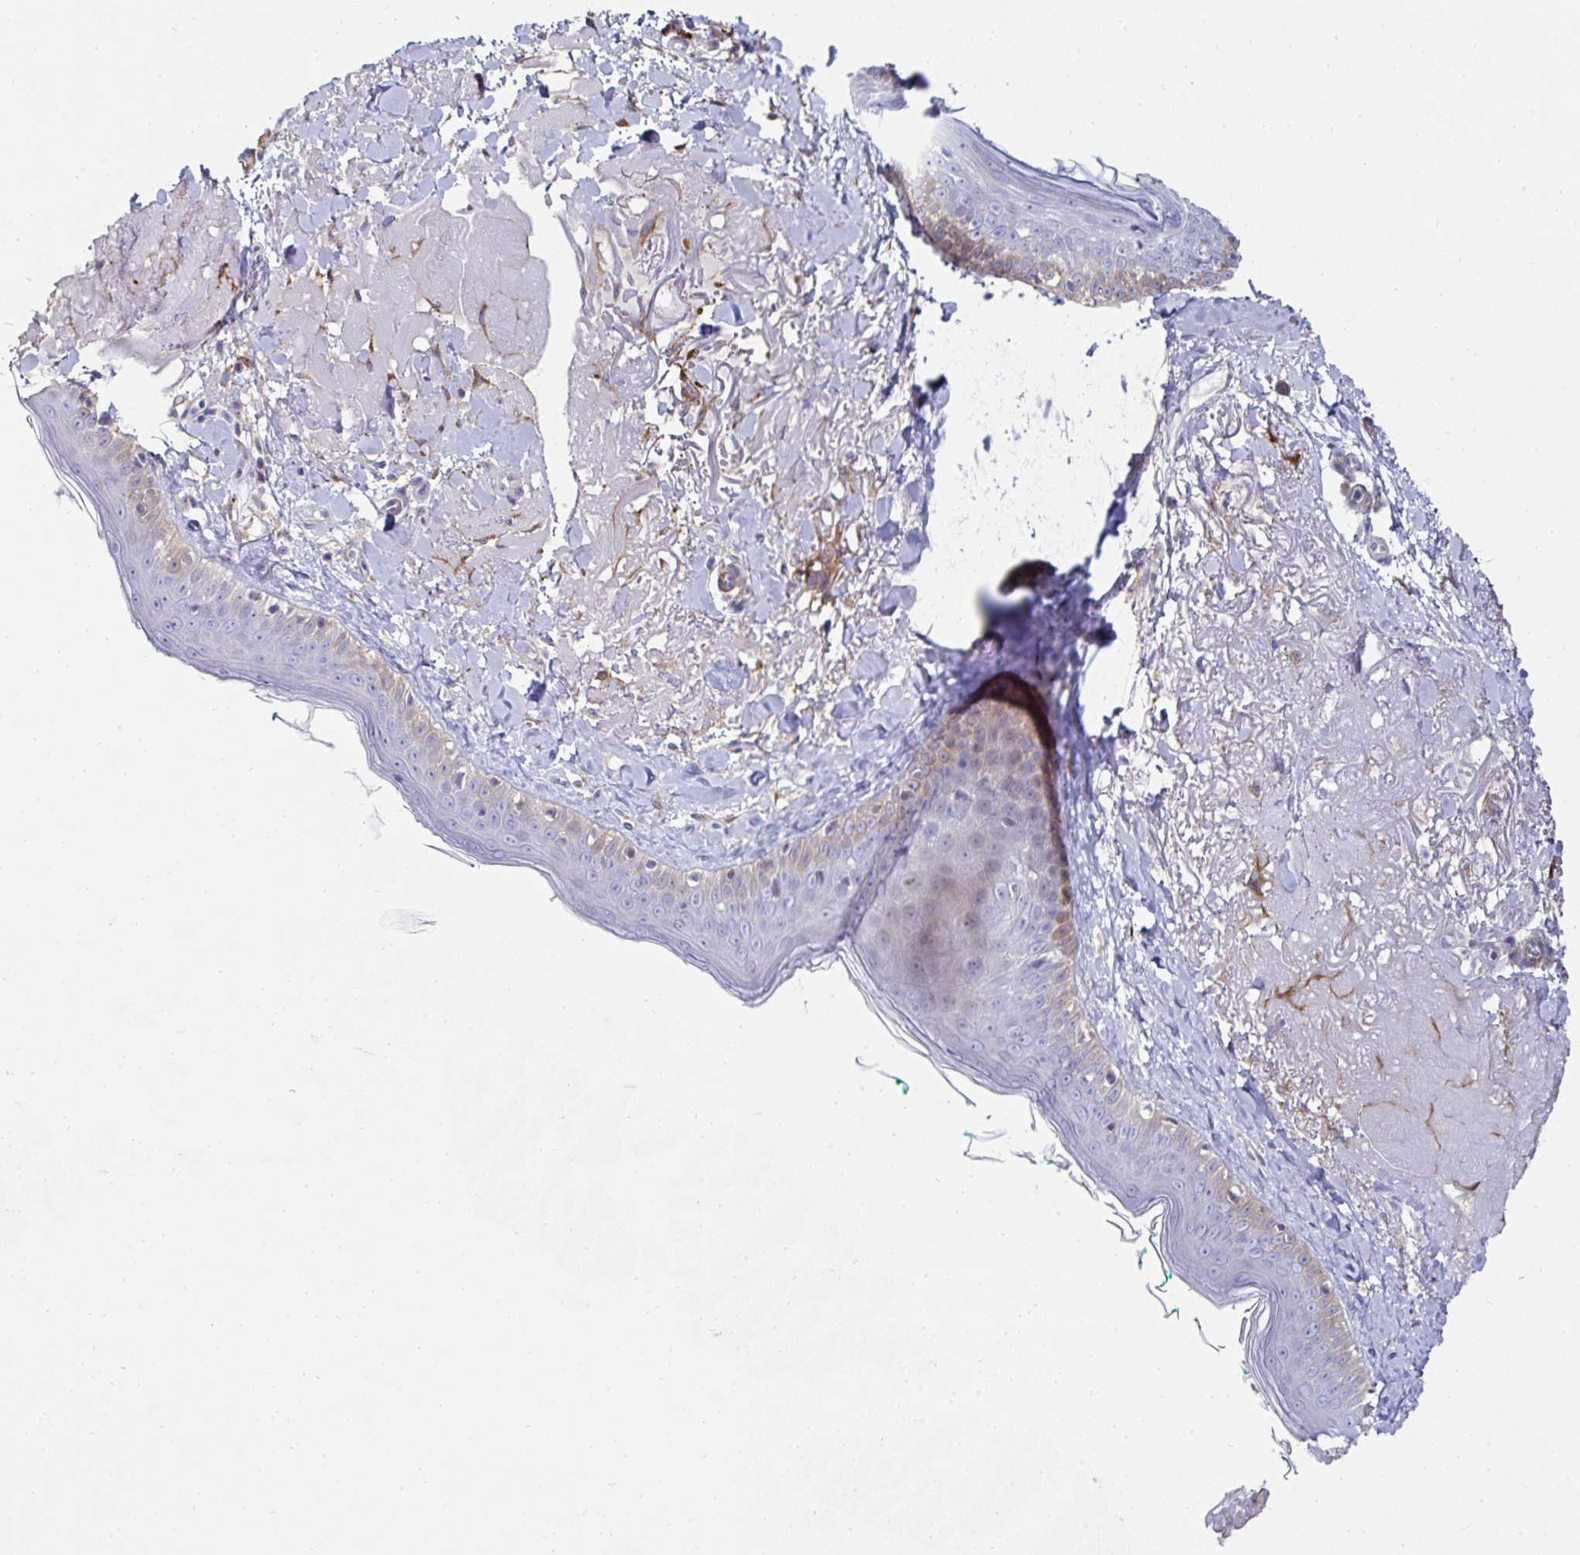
{"staining": {"intensity": "weak", "quantity": "<25%", "location": "cytoplasmic/membranous"}, "tissue": "skin", "cell_type": "Fibroblasts", "image_type": "normal", "snomed": [{"axis": "morphology", "description": "Normal tissue, NOS"}, {"axis": "topography", "description": "Skin"}], "caption": "Immunohistochemical staining of normal human skin exhibits no significant expression in fibroblasts. (DAB (3,3'-diaminobenzidine) immunohistochemistry, high magnification).", "gene": "FBXL13", "patient": {"sex": "male", "age": 73}}